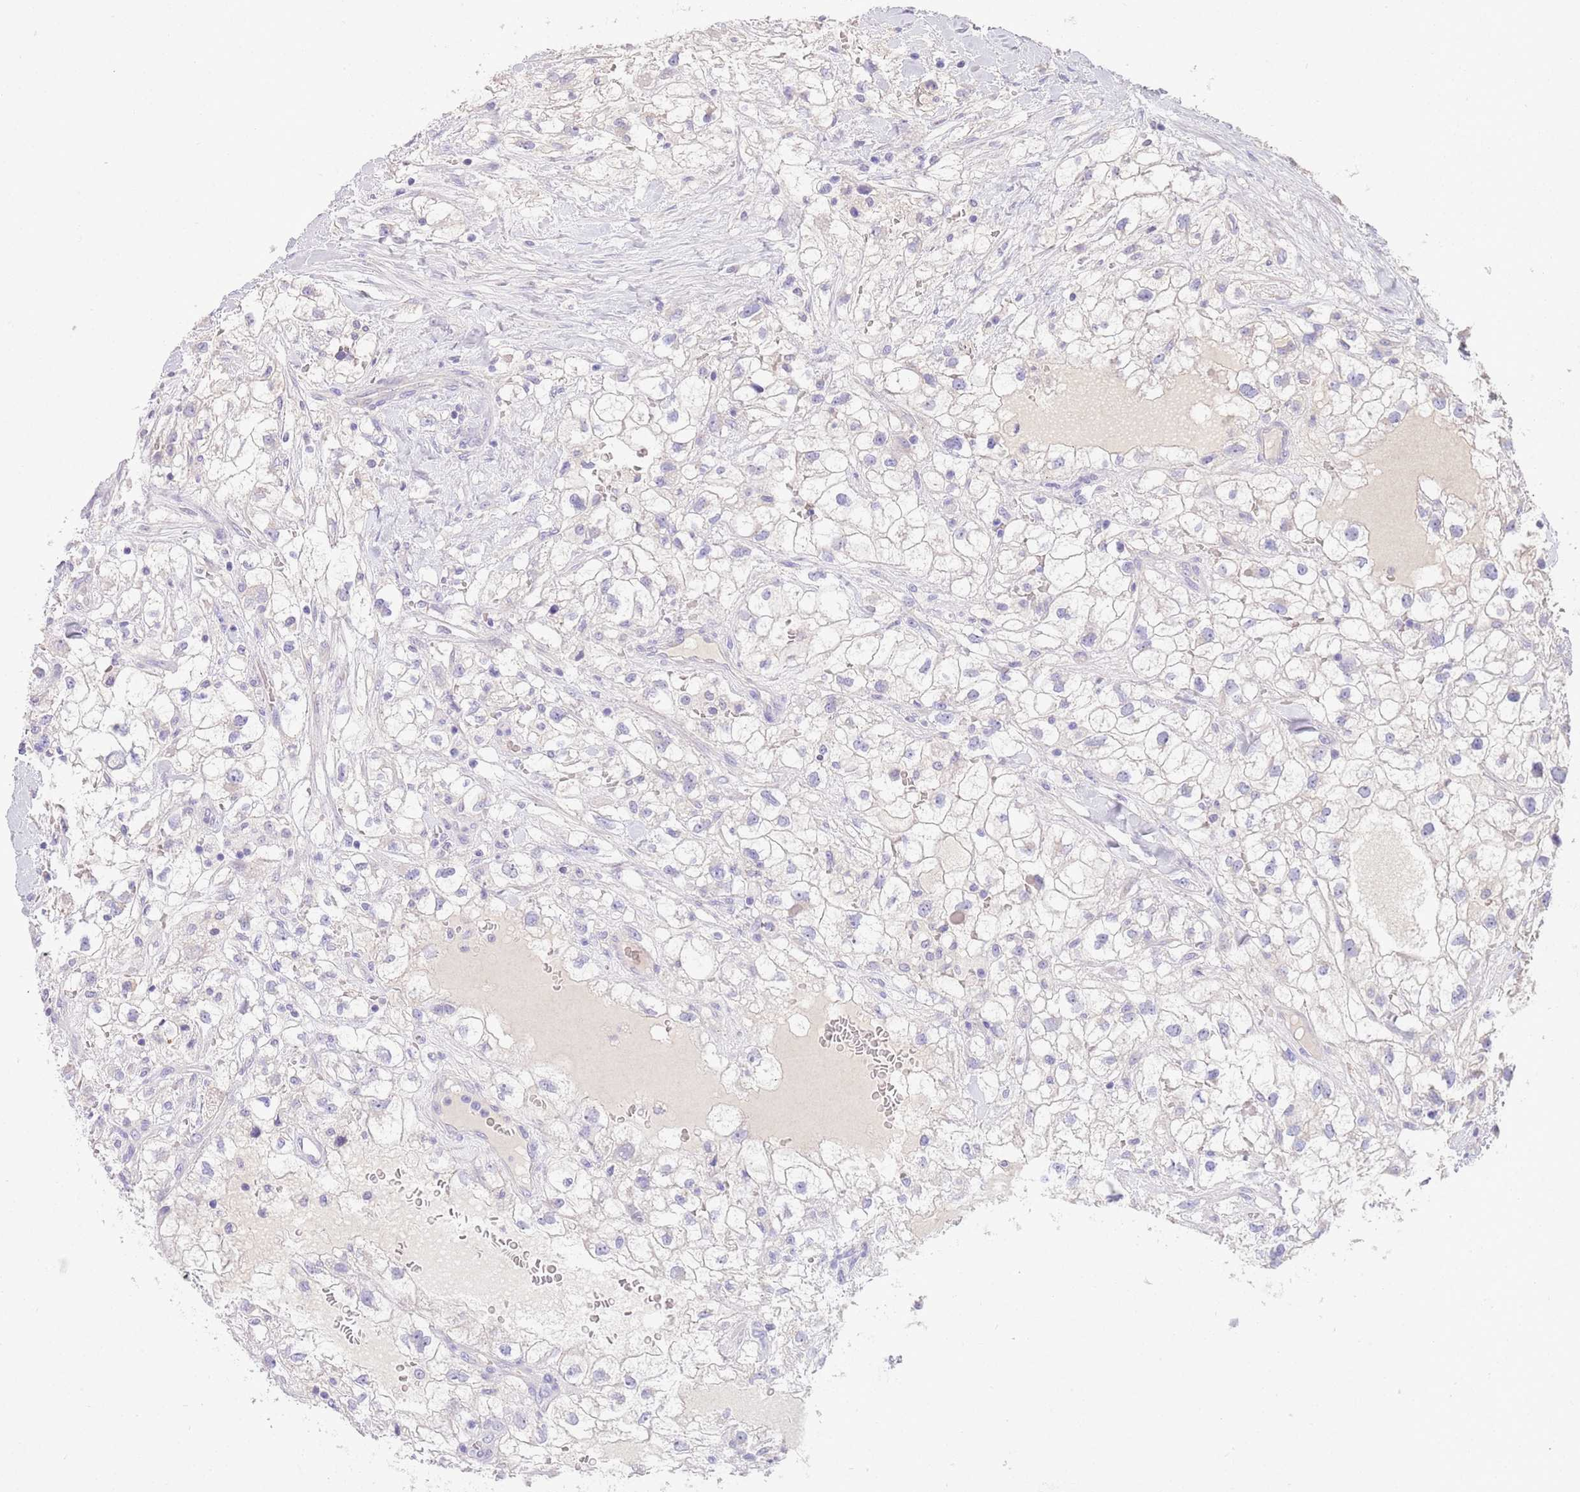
{"staining": {"intensity": "negative", "quantity": "none", "location": "none"}, "tissue": "renal cancer", "cell_type": "Tumor cells", "image_type": "cancer", "snomed": [{"axis": "morphology", "description": "Adenocarcinoma, NOS"}, {"axis": "topography", "description": "Kidney"}], "caption": "DAB immunohistochemical staining of human renal cancer (adenocarcinoma) demonstrates no significant positivity in tumor cells.", "gene": "SFTPA1", "patient": {"sex": "male", "age": 59}}